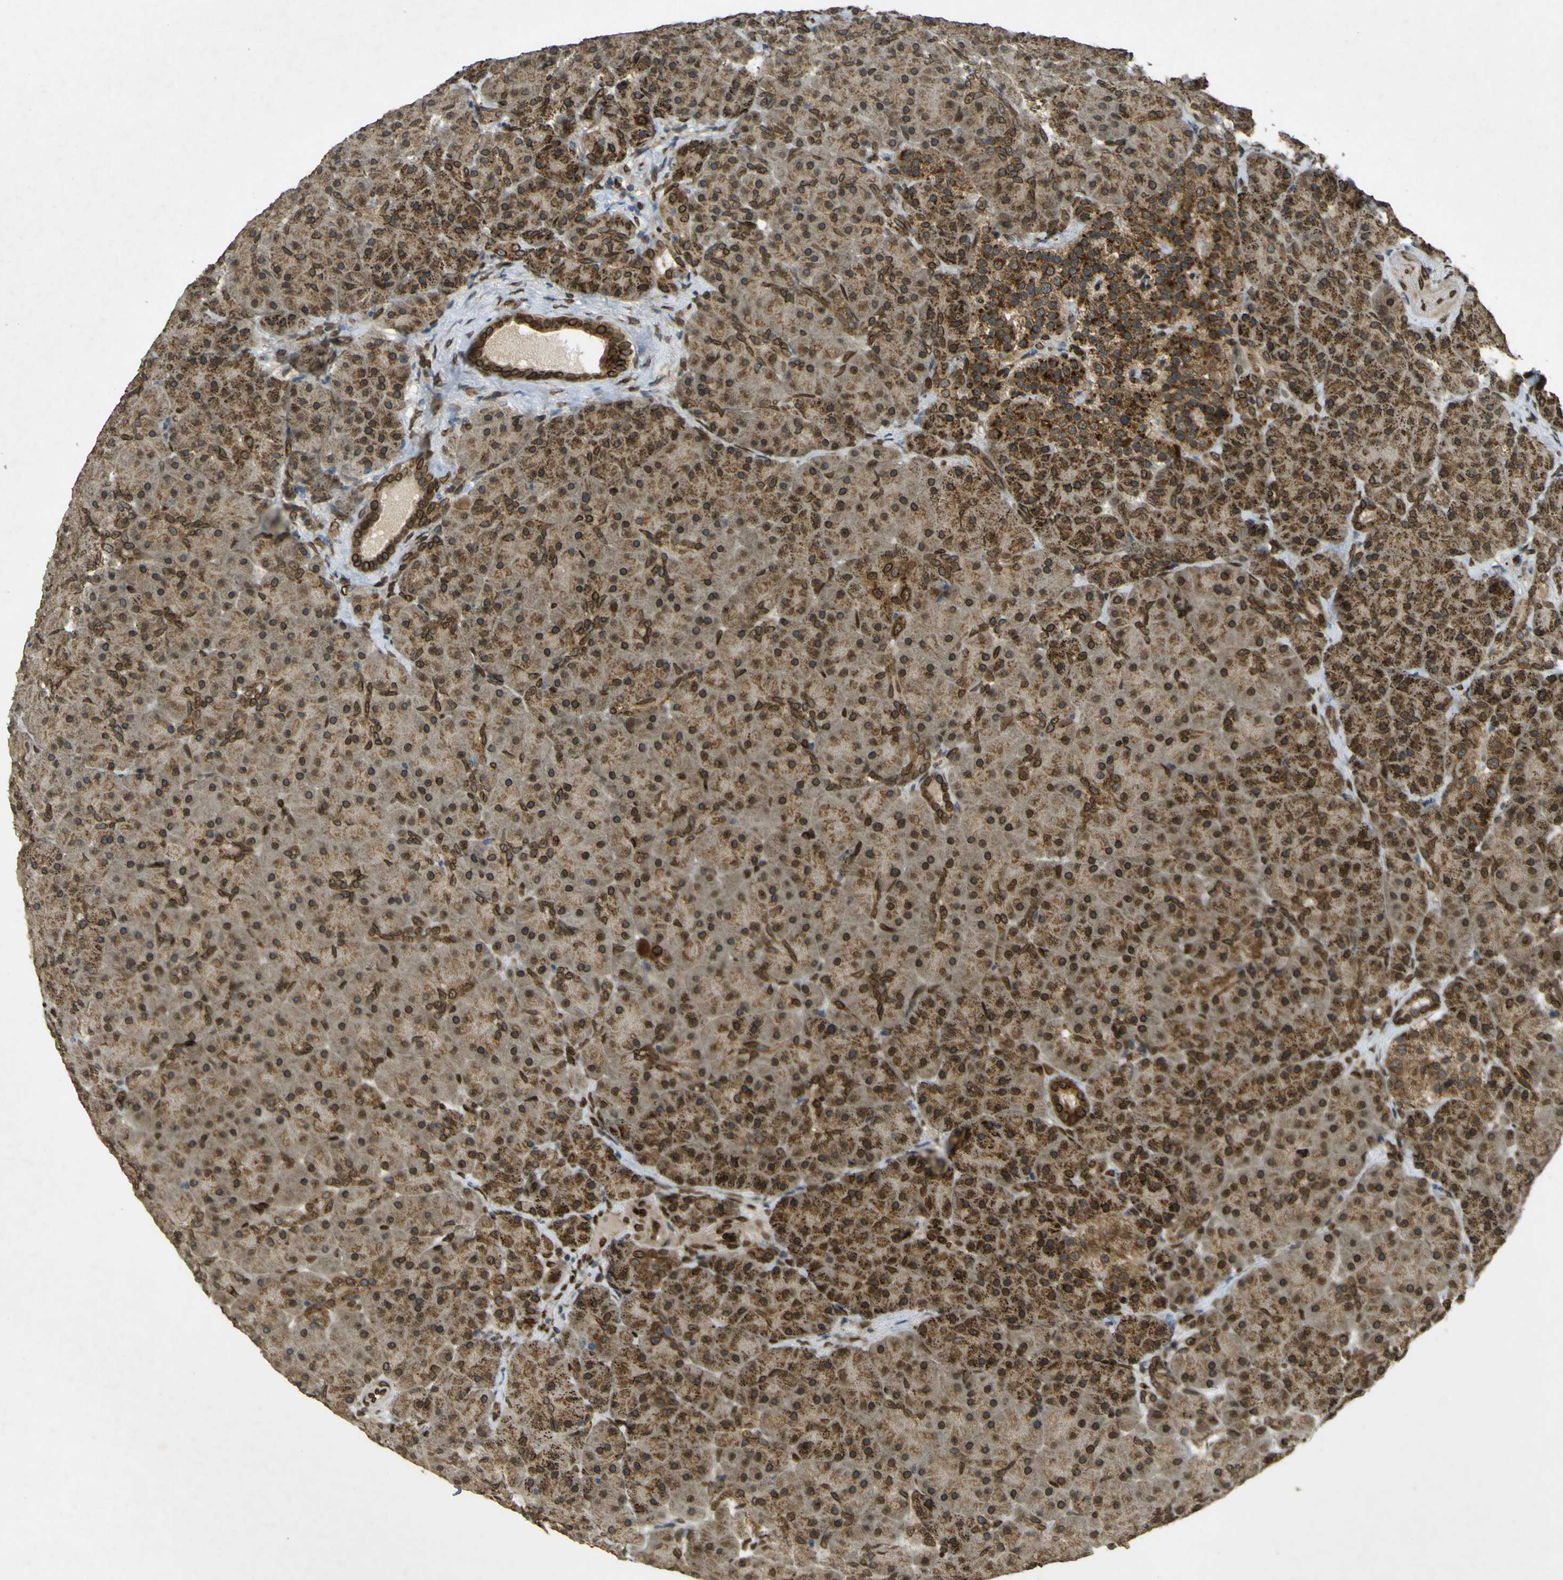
{"staining": {"intensity": "moderate", "quantity": ">75%", "location": "cytoplasmic/membranous,nuclear"}, "tissue": "pancreas", "cell_type": "Exocrine glandular cells", "image_type": "normal", "snomed": [{"axis": "morphology", "description": "Normal tissue, NOS"}, {"axis": "topography", "description": "Pancreas"}], "caption": "Protein staining demonstrates moderate cytoplasmic/membranous,nuclear expression in about >75% of exocrine glandular cells in unremarkable pancreas.", "gene": "GALNT1", "patient": {"sex": "male", "age": 66}}